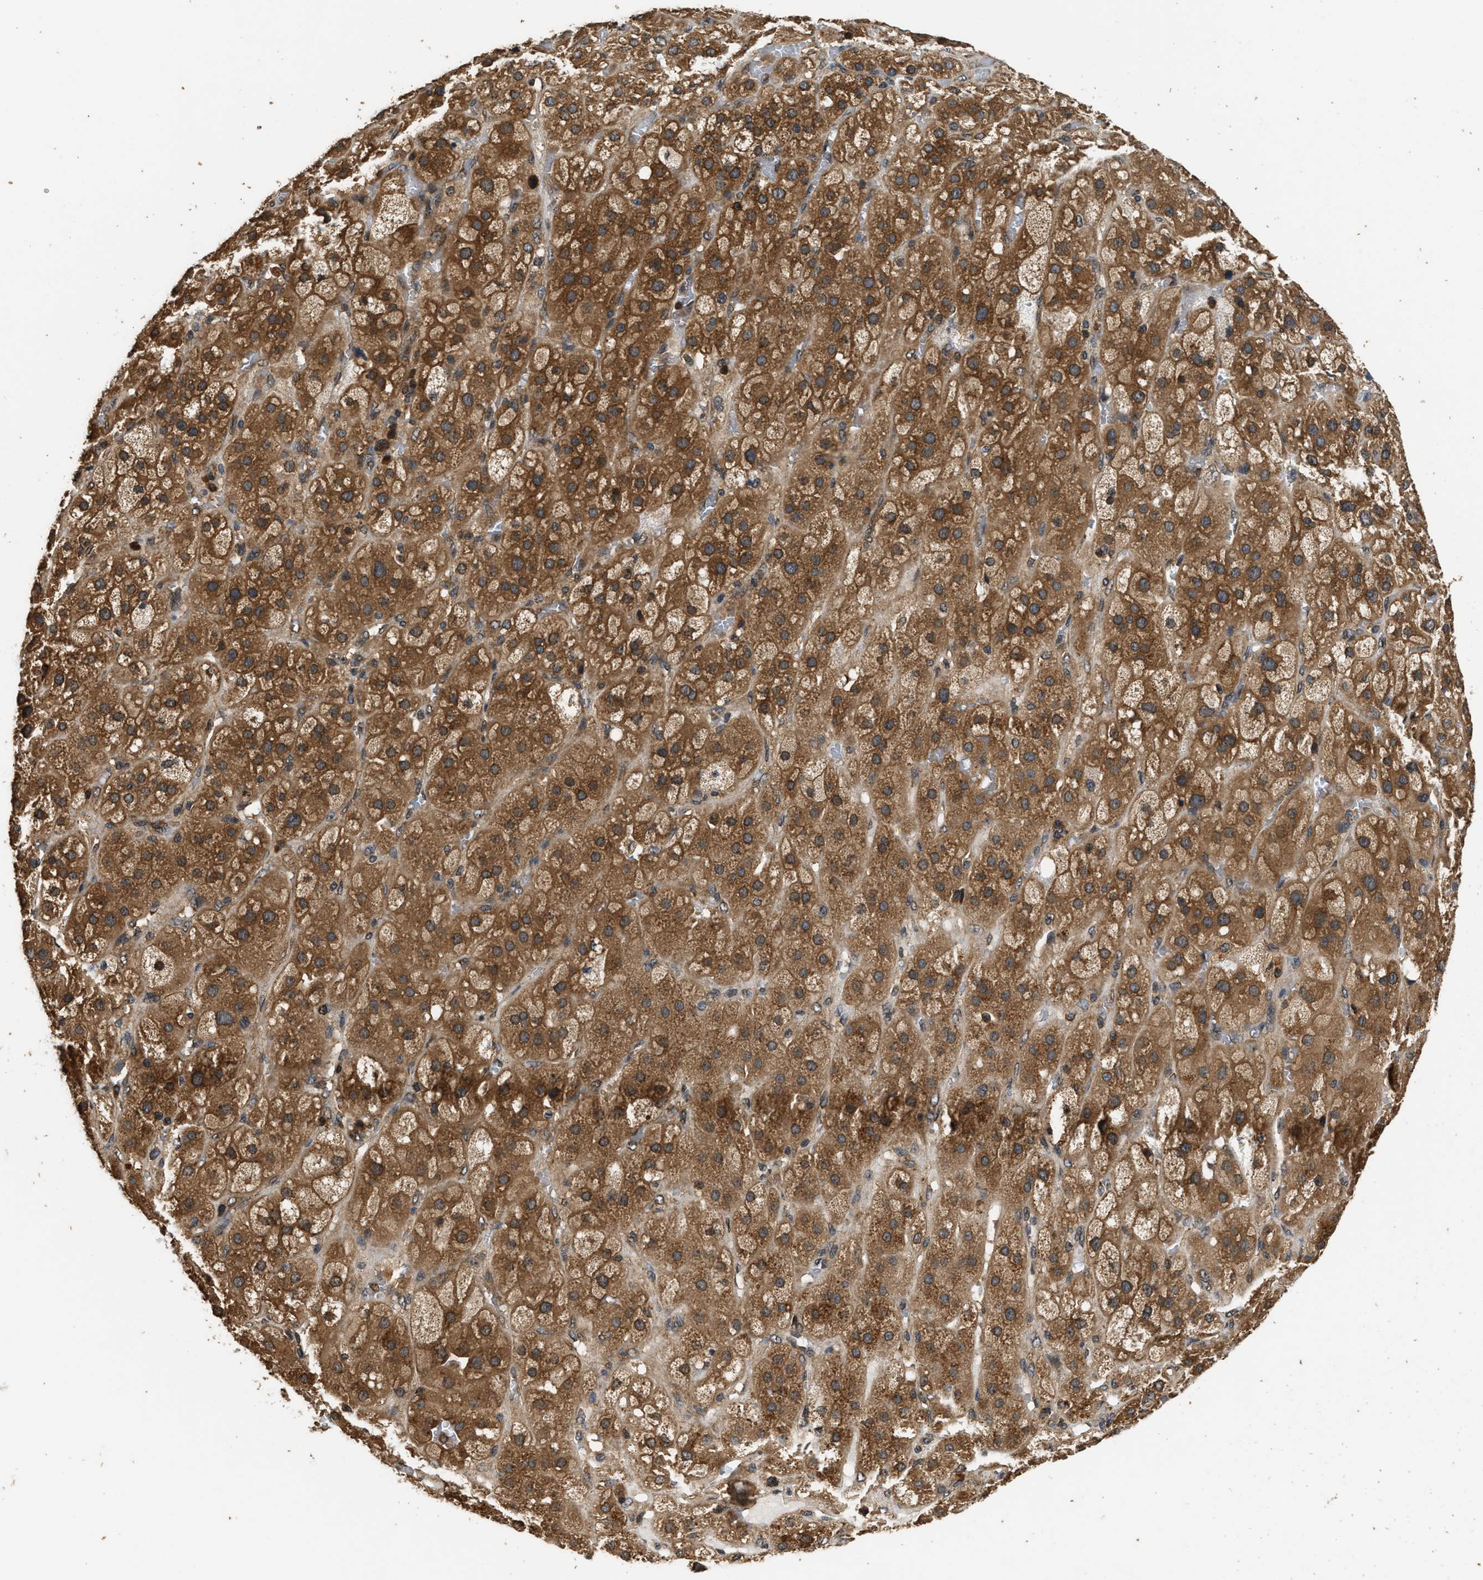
{"staining": {"intensity": "strong", "quantity": ">75%", "location": "cytoplasmic/membranous"}, "tissue": "adrenal gland", "cell_type": "Glandular cells", "image_type": "normal", "snomed": [{"axis": "morphology", "description": "Normal tissue, NOS"}, {"axis": "topography", "description": "Adrenal gland"}], "caption": "Normal adrenal gland shows strong cytoplasmic/membranous staining in about >75% of glandular cells, visualized by immunohistochemistry.", "gene": "DNAJC2", "patient": {"sex": "female", "age": 47}}